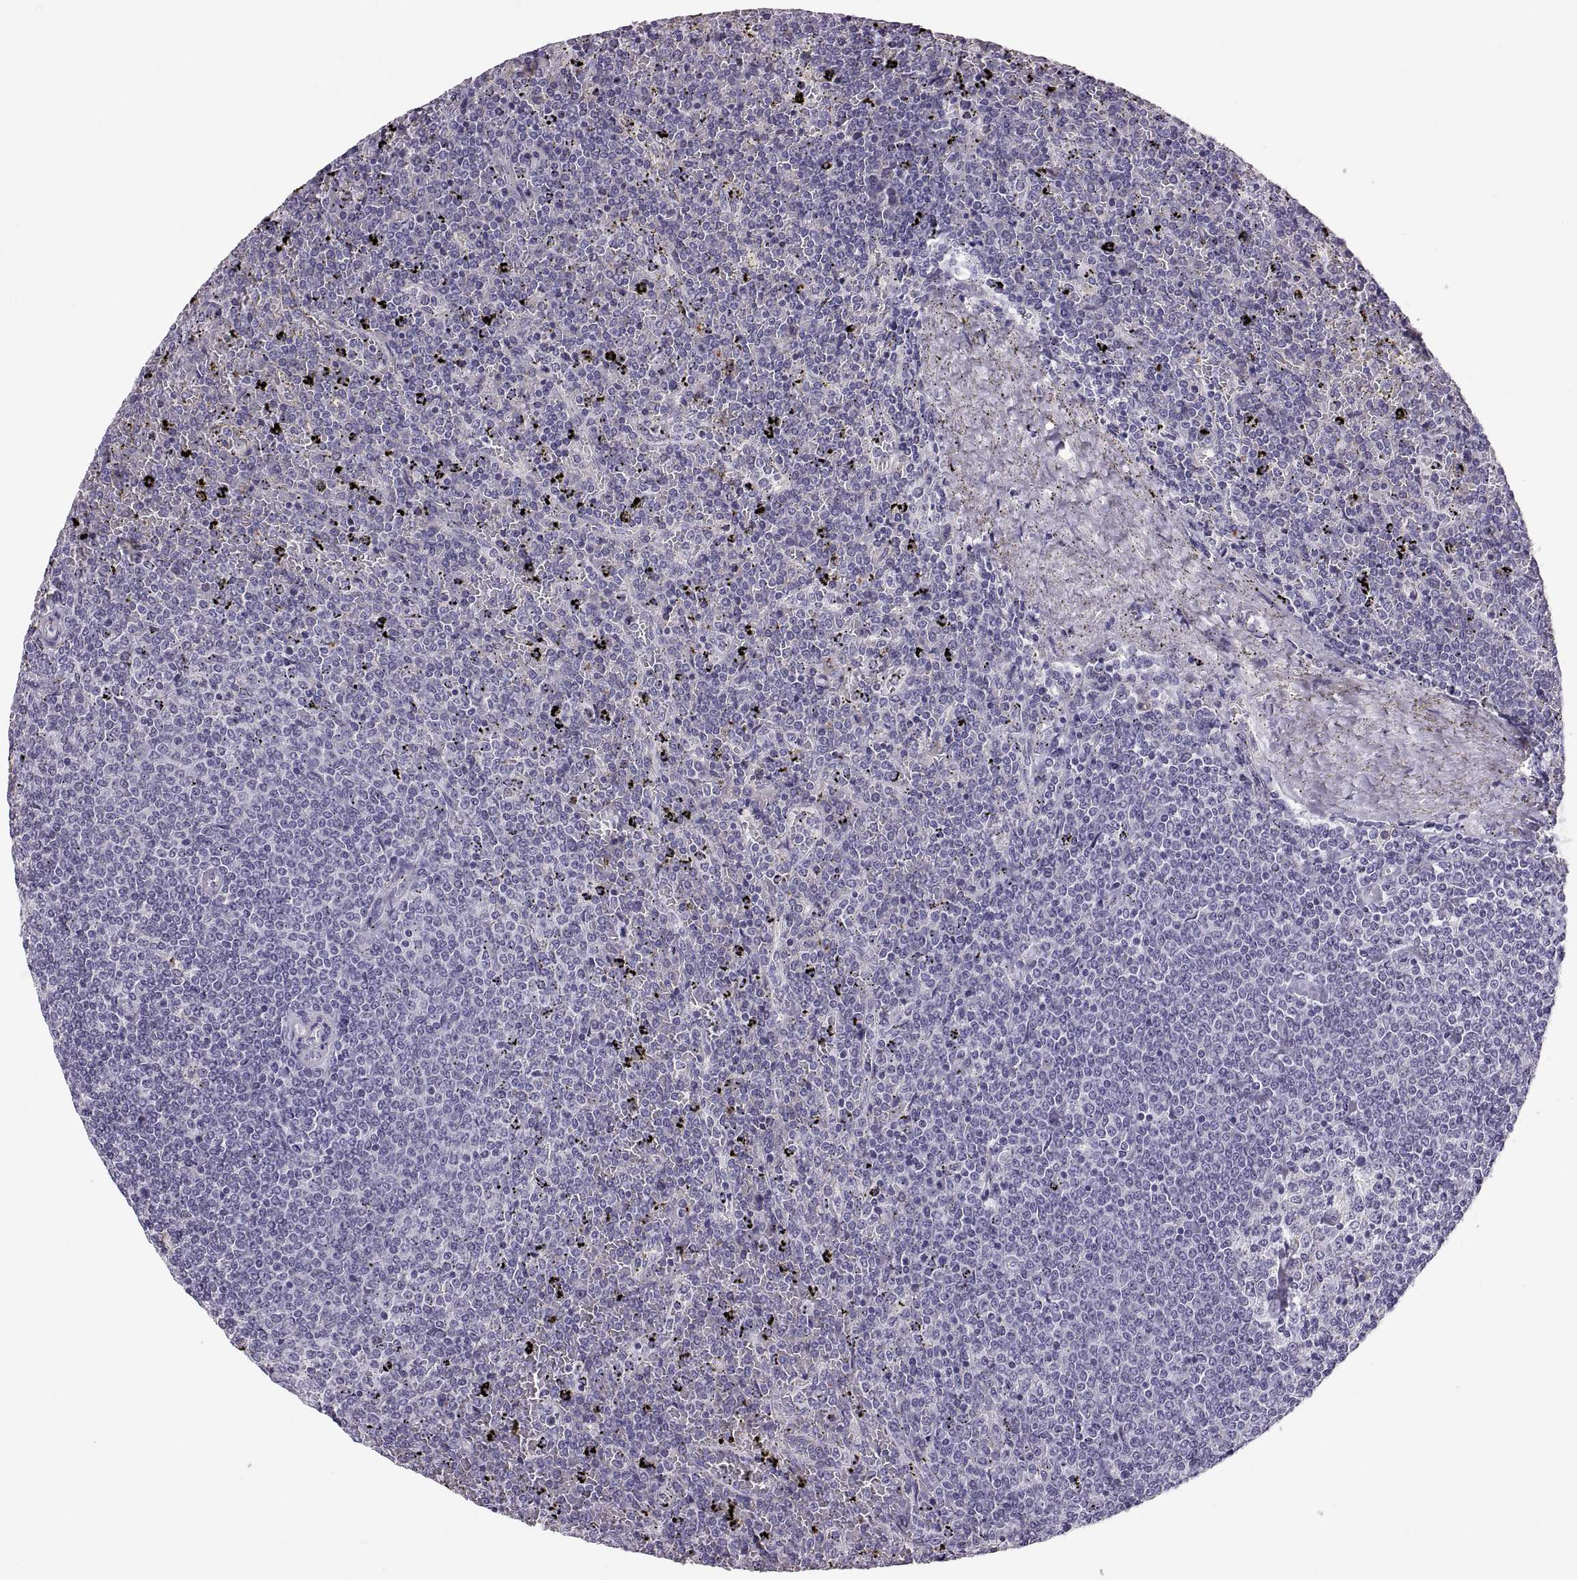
{"staining": {"intensity": "negative", "quantity": "none", "location": "none"}, "tissue": "lymphoma", "cell_type": "Tumor cells", "image_type": "cancer", "snomed": [{"axis": "morphology", "description": "Malignant lymphoma, non-Hodgkin's type, Low grade"}, {"axis": "topography", "description": "Spleen"}], "caption": "This is a micrograph of immunohistochemistry staining of lymphoma, which shows no positivity in tumor cells.", "gene": "MAGEB18", "patient": {"sex": "female", "age": 77}}